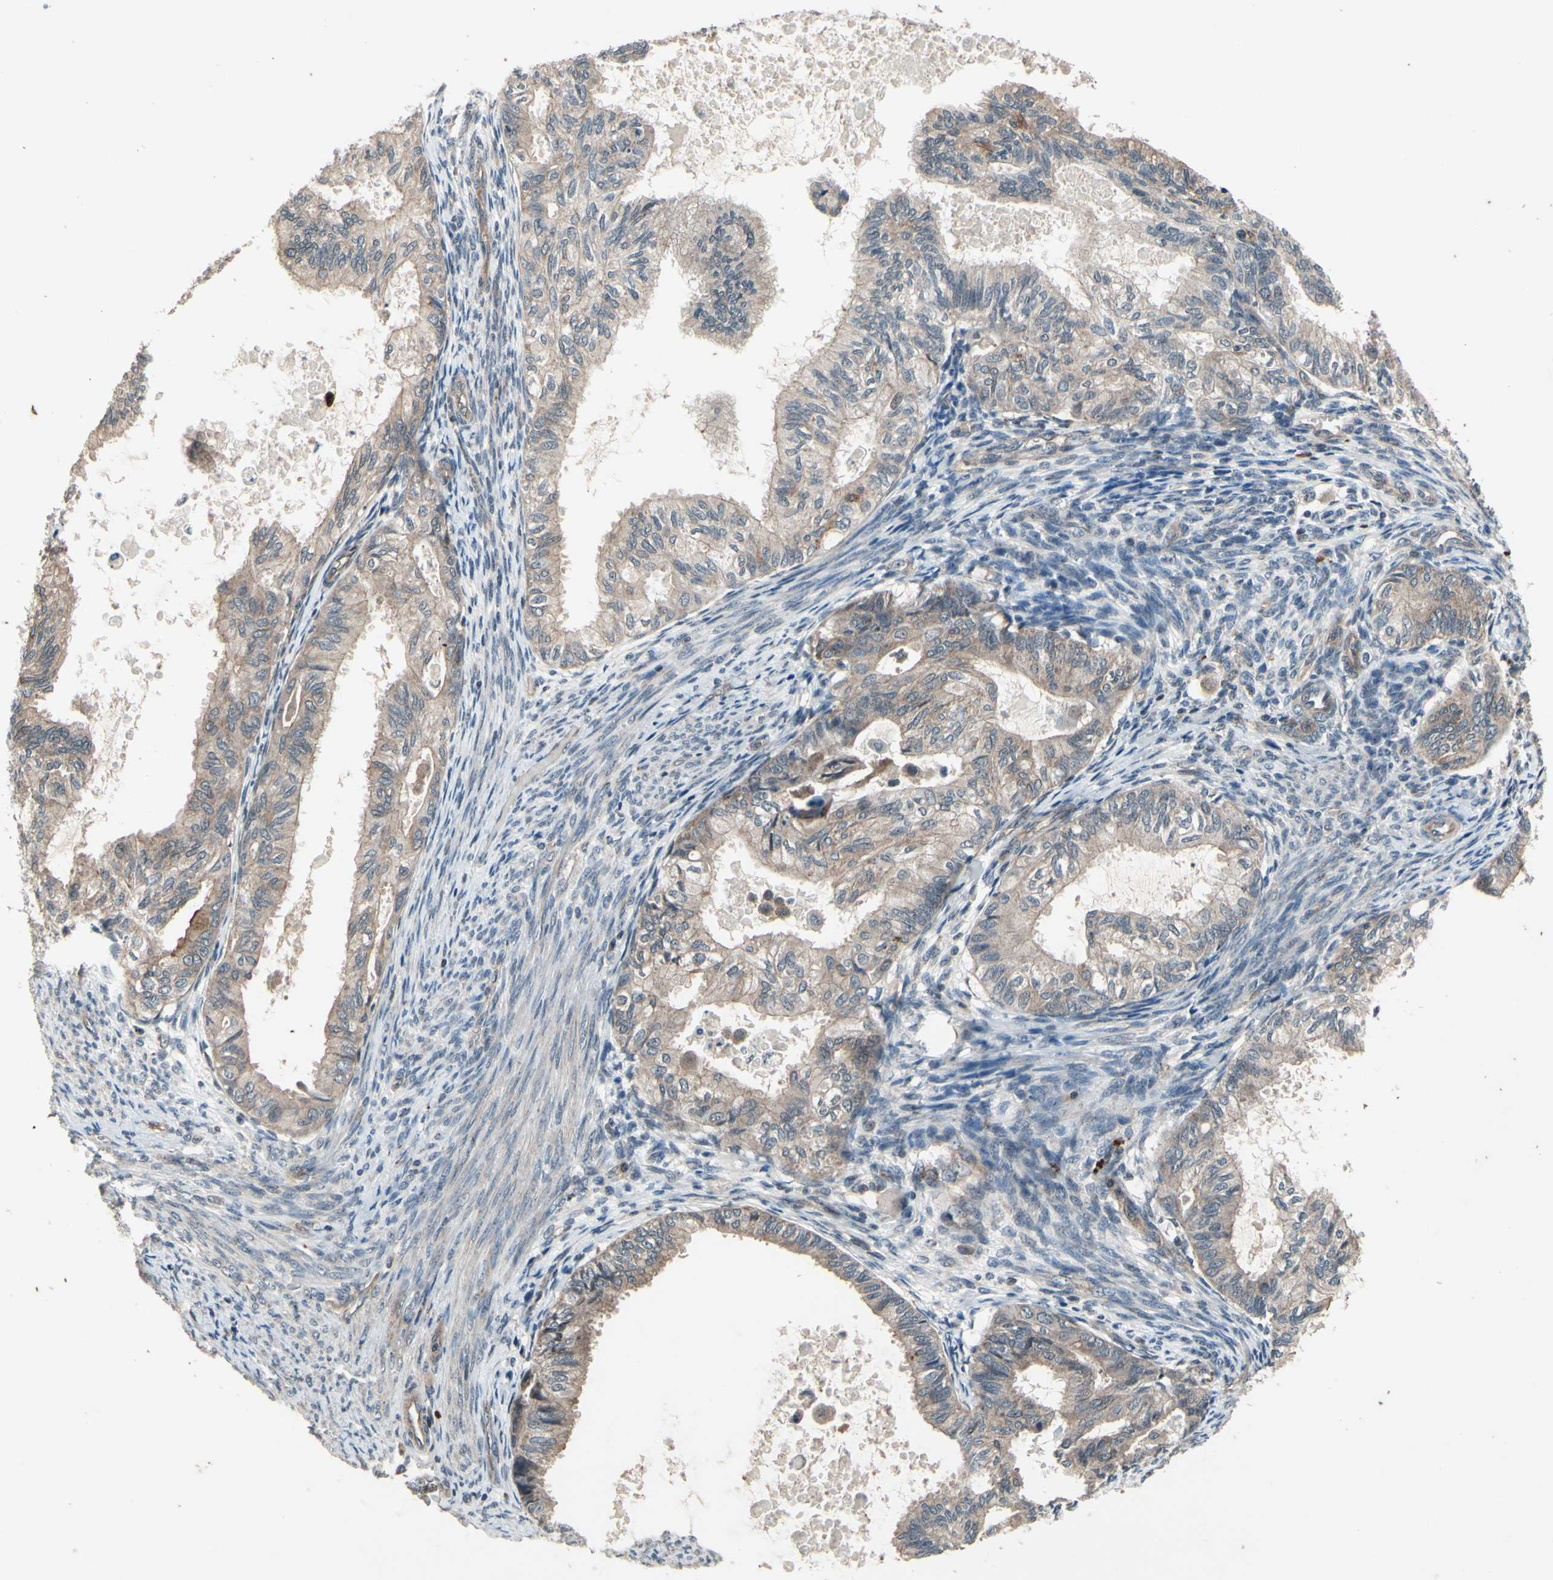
{"staining": {"intensity": "weak", "quantity": ">75%", "location": "cytoplasmic/membranous"}, "tissue": "cervical cancer", "cell_type": "Tumor cells", "image_type": "cancer", "snomed": [{"axis": "morphology", "description": "Normal tissue, NOS"}, {"axis": "morphology", "description": "Adenocarcinoma, NOS"}, {"axis": "topography", "description": "Cervix"}, {"axis": "topography", "description": "Endometrium"}], "caption": "Cervical adenocarcinoma stained for a protein (brown) shows weak cytoplasmic/membranous positive staining in about >75% of tumor cells.", "gene": "MBTPS2", "patient": {"sex": "female", "age": 86}}